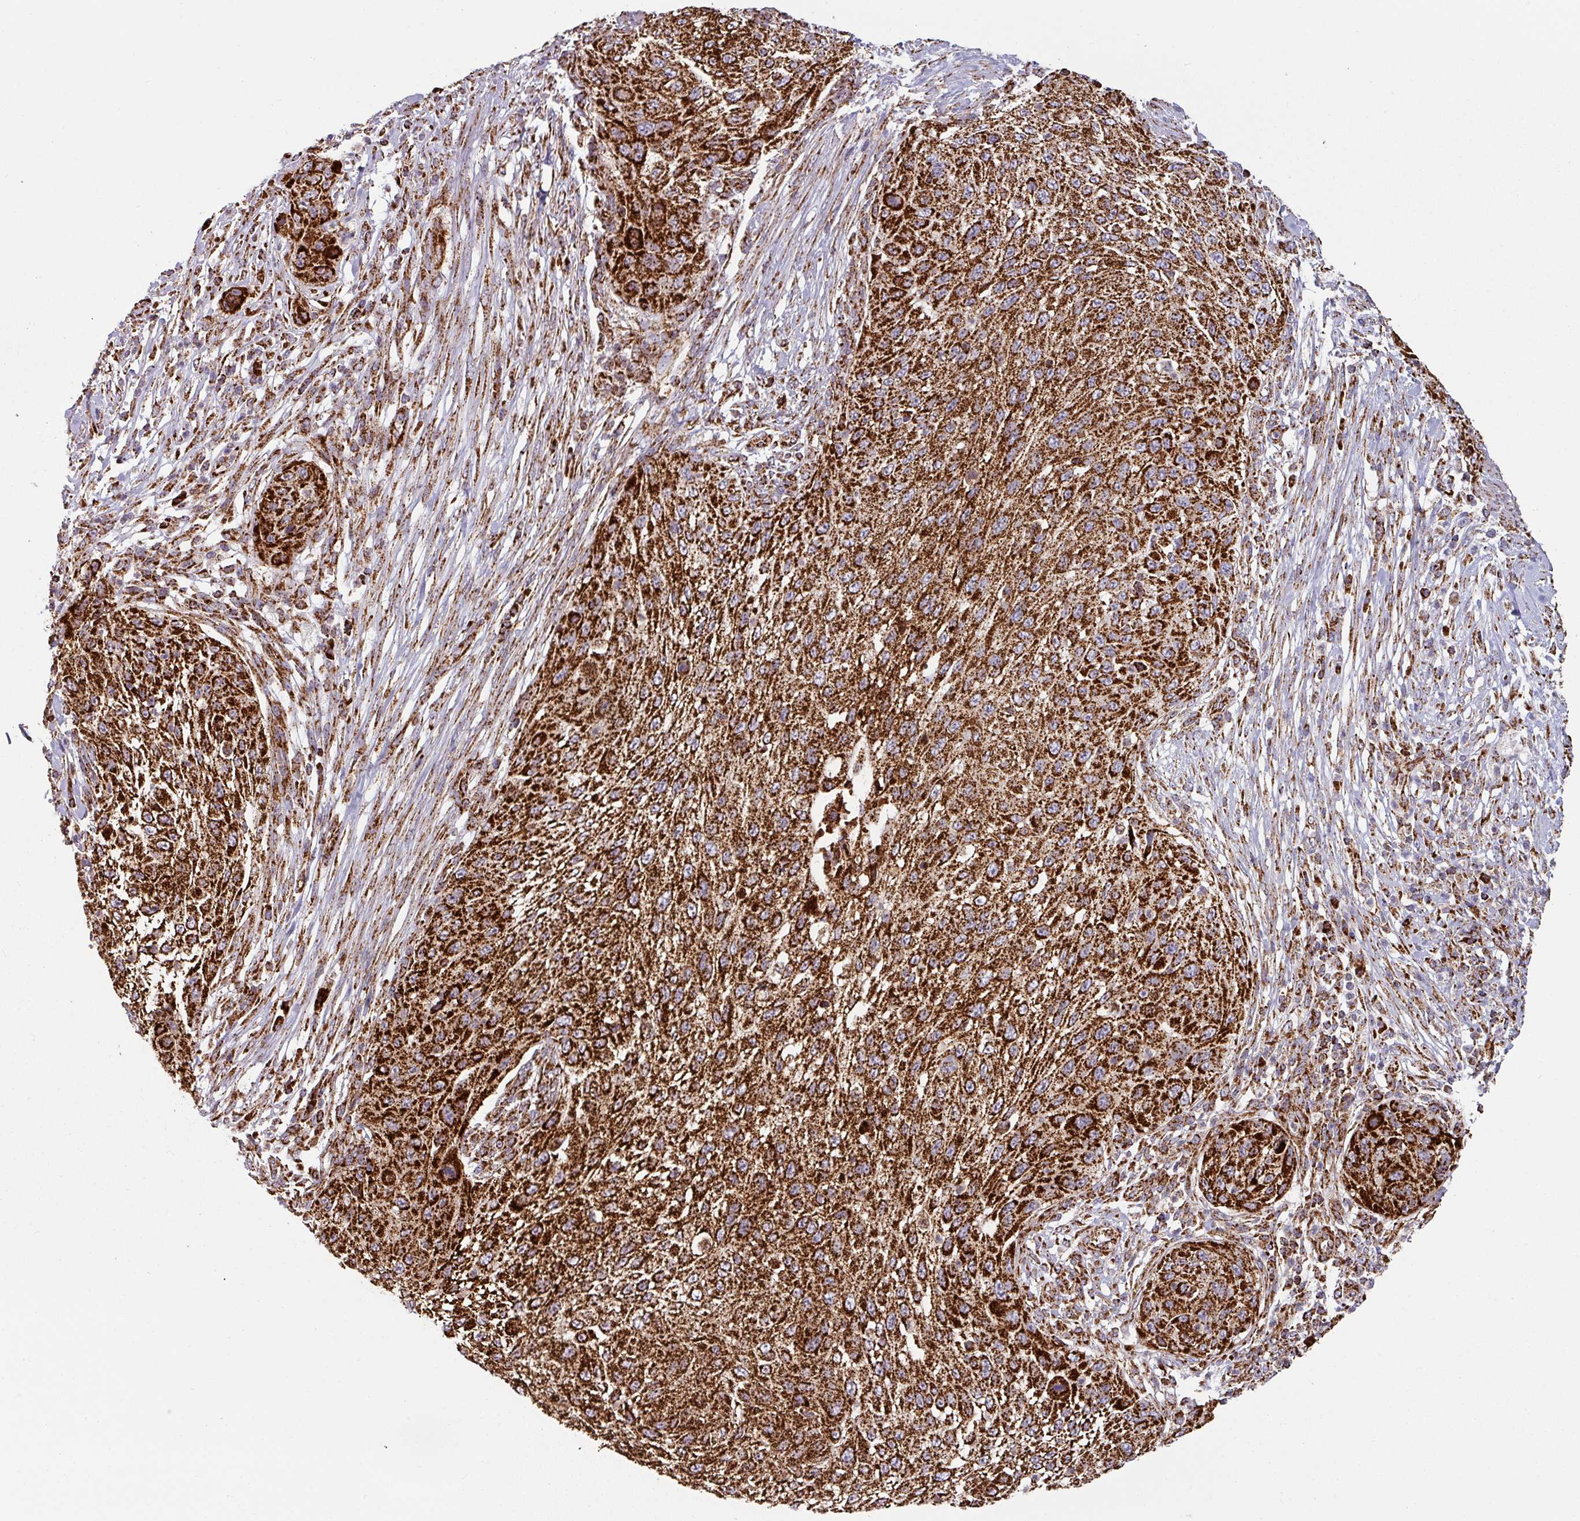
{"staining": {"intensity": "strong", "quantity": ">75%", "location": "cytoplasmic/membranous"}, "tissue": "cervical cancer", "cell_type": "Tumor cells", "image_type": "cancer", "snomed": [{"axis": "morphology", "description": "Squamous cell carcinoma, NOS"}, {"axis": "topography", "description": "Cervix"}], "caption": "Tumor cells reveal strong cytoplasmic/membranous positivity in approximately >75% of cells in cervical squamous cell carcinoma.", "gene": "TRAP1", "patient": {"sex": "female", "age": 42}}